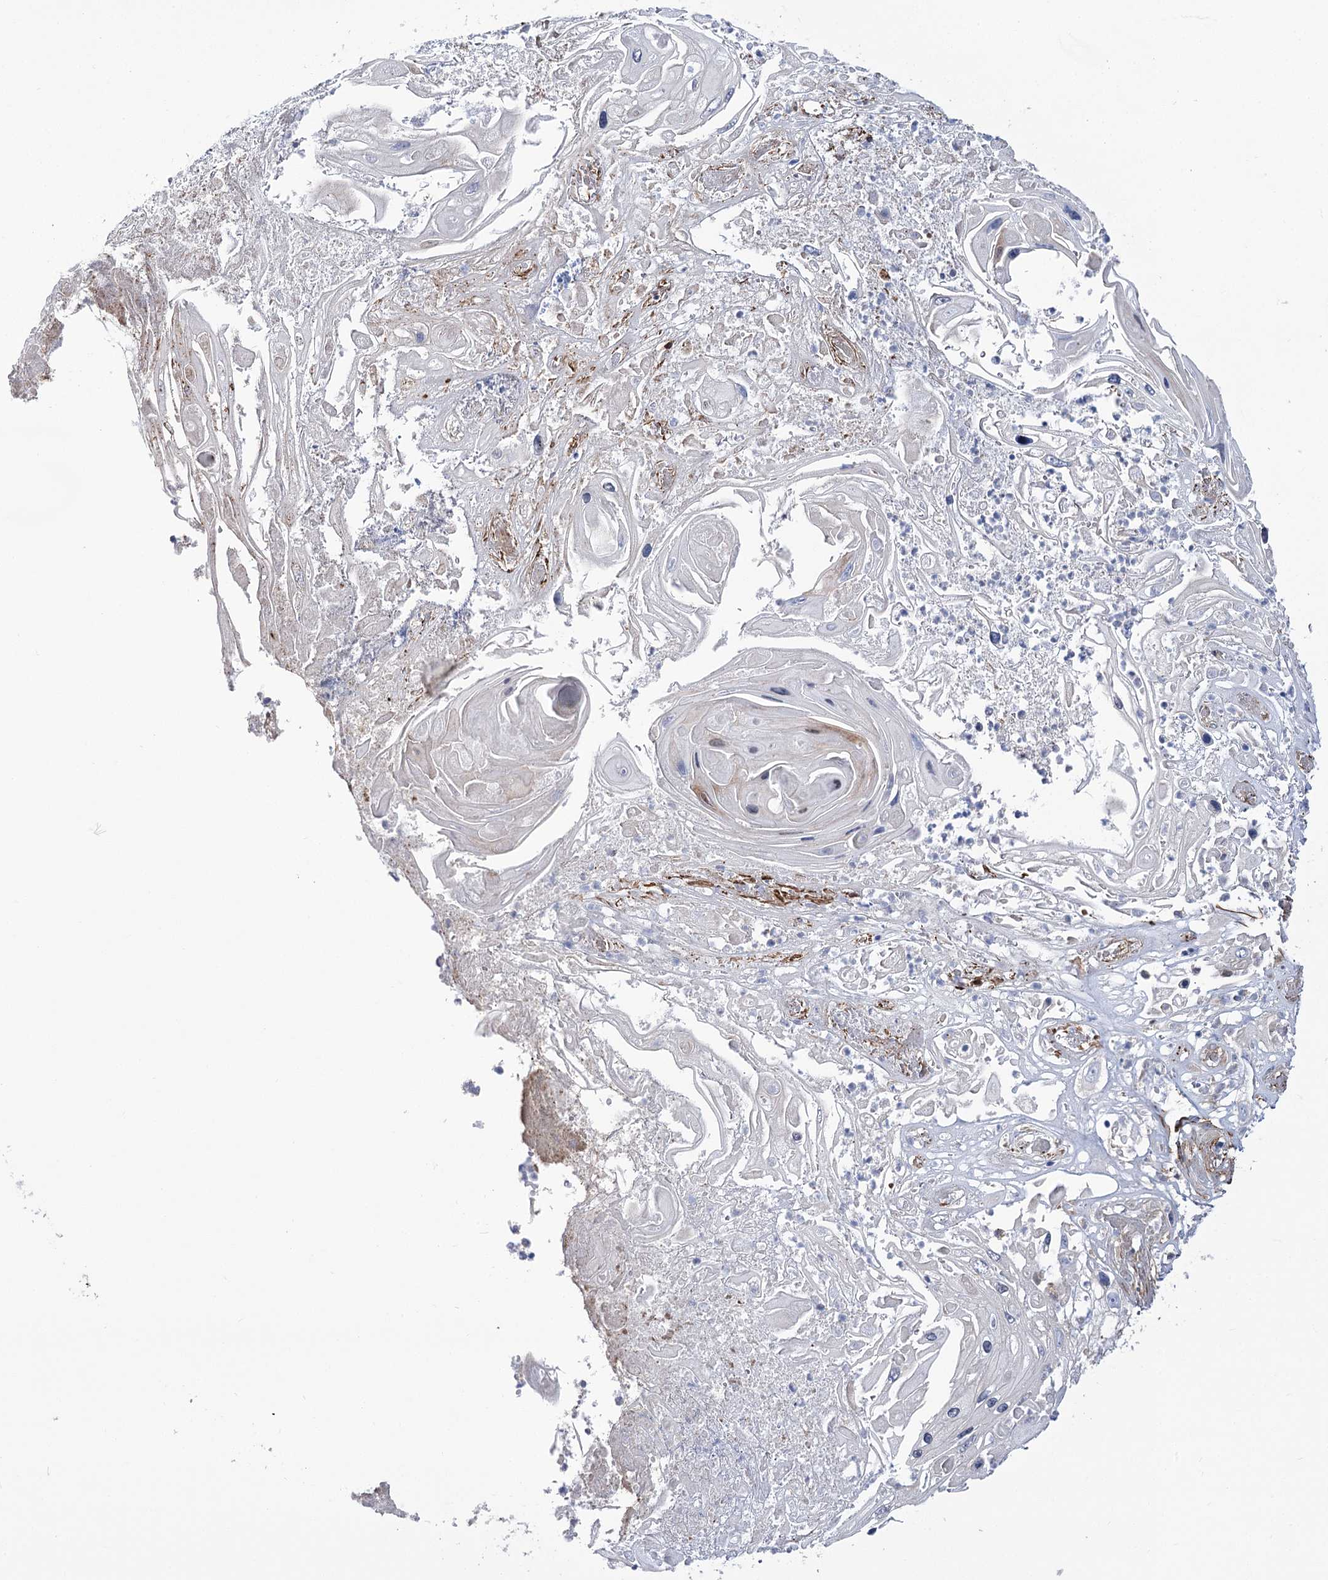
{"staining": {"intensity": "negative", "quantity": "none", "location": "none"}, "tissue": "skin cancer", "cell_type": "Tumor cells", "image_type": "cancer", "snomed": [{"axis": "morphology", "description": "Squamous cell carcinoma, NOS"}, {"axis": "topography", "description": "Skin"}], "caption": "Tumor cells show no significant protein positivity in squamous cell carcinoma (skin).", "gene": "WASHC3", "patient": {"sex": "male", "age": 55}}